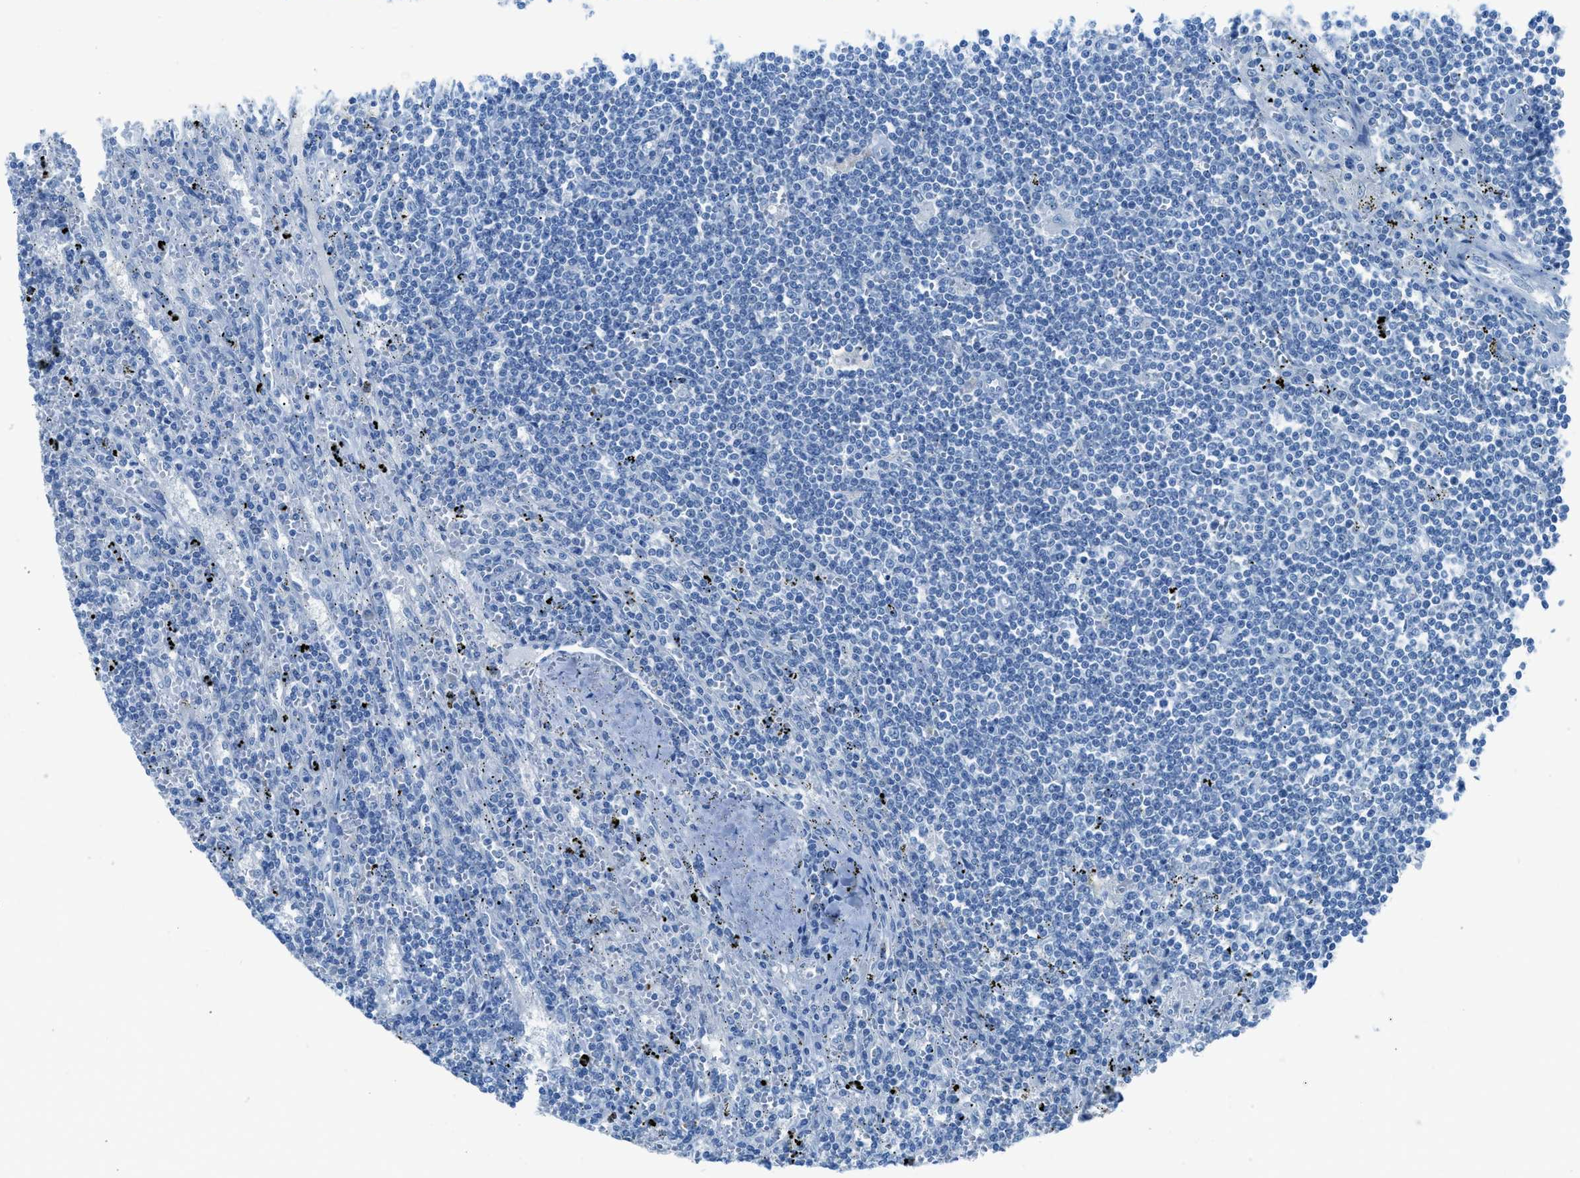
{"staining": {"intensity": "negative", "quantity": "none", "location": "none"}, "tissue": "lymphoma", "cell_type": "Tumor cells", "image_type": "cancer", "snomed": [{"axis": "morphology", "description": "Malignant lymphoma, non-Hodgkin's type, Low grade"}, {"axis": "topography", "description": "Spleen"}], "caption": "Immunohistochemistry of lymphoma exhibits no positivity in tumor cells.", "gene": "ACAN", "patient": {"sex": "male", "age": 76}}